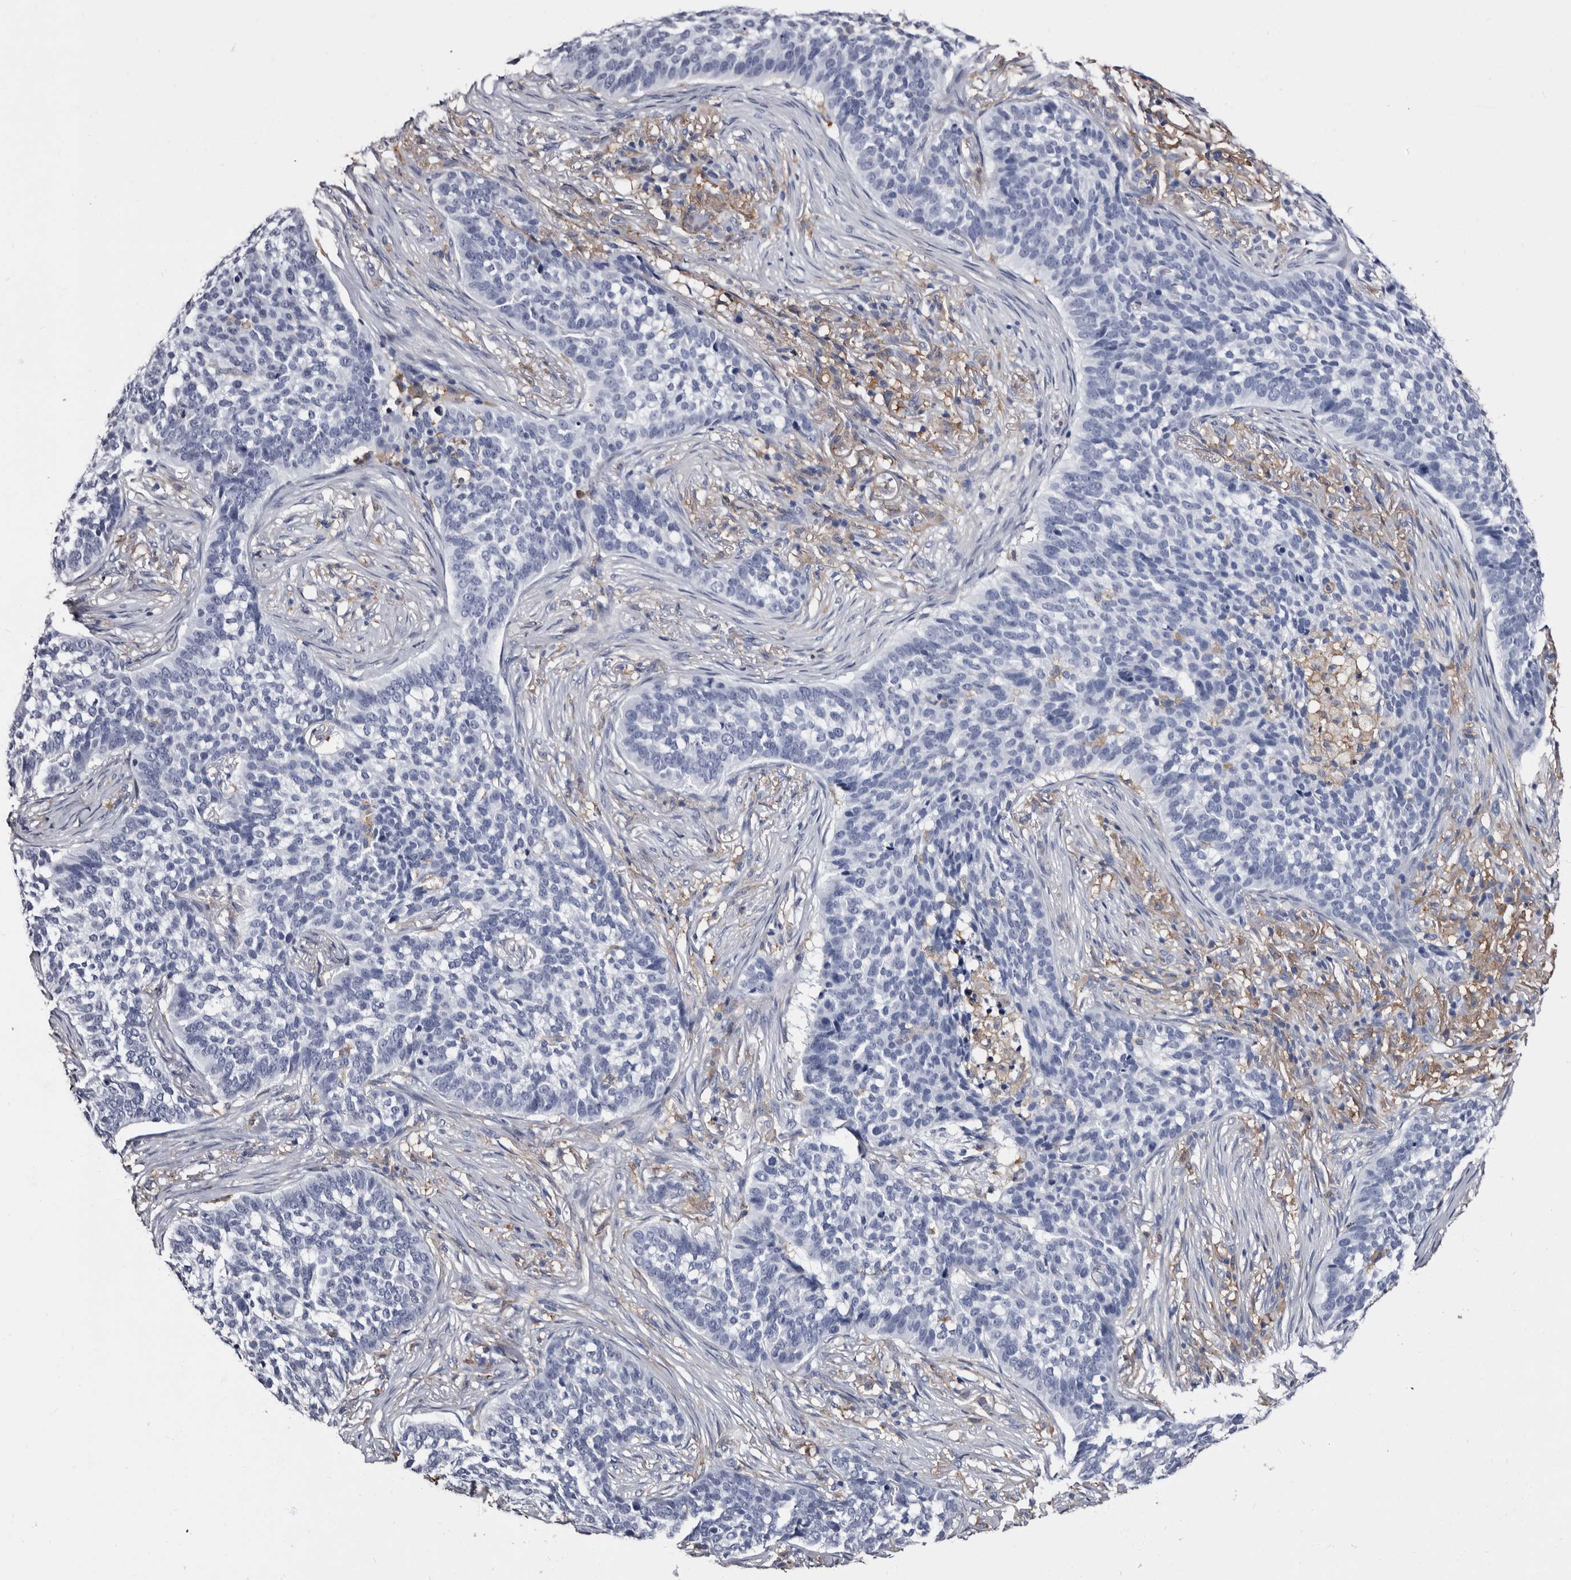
{"staining": {"intensity": "negative", "quantity": "none", "location": "none"}, "tissue": "skin cancer", "cell_type": "Tumor cells", "image_type": "cancer", "snomed": [{"axis": "morphology", "description": "Basal cell carcinoma"}, {"axis": "topography", "description": "Skin"}], "caption": "Tumor cells show no significant expression in skin basal cell carcinoma.", "gene": "EPB41L3", "patient": {"sex": "male", "age": 85}}